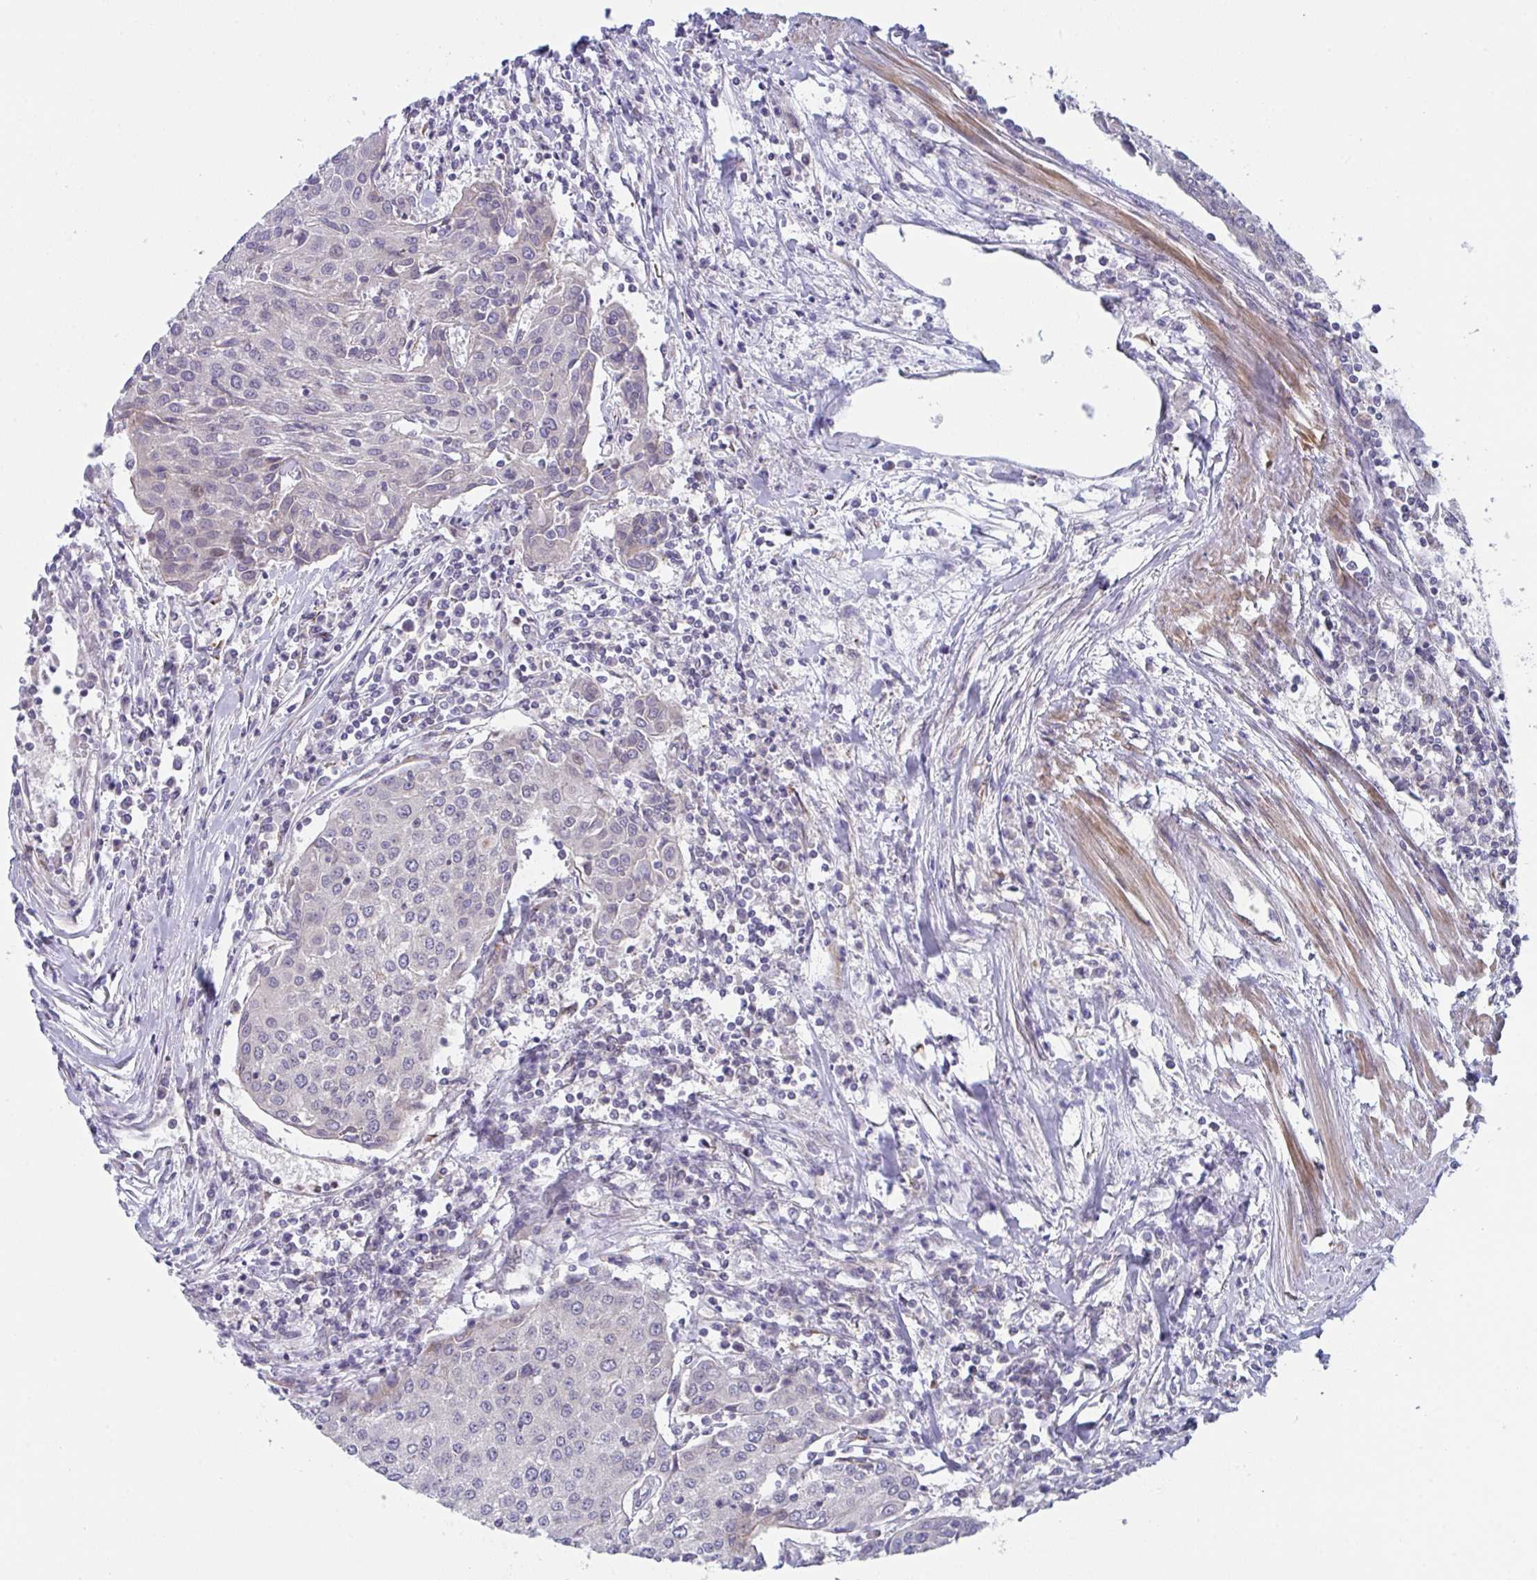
{"staining": {"intensity": "negative", "quantity": "none", "location": "none"}, "tissue": "urothelial cancer", "cell_type": "Tumor cells", "image_type": "cancer", "snomed": [{"axis": "morphology", "description": "Urothelial carcinoma, High grade"}, {"axis": "topography", "description": "Urinary bladder"}], "caption": "Tumor cells are negative for protein expression in human high-grade urothelial carcinoma.", "gene": "RBM18", "patient": {"sex": "female", "age": 85}}